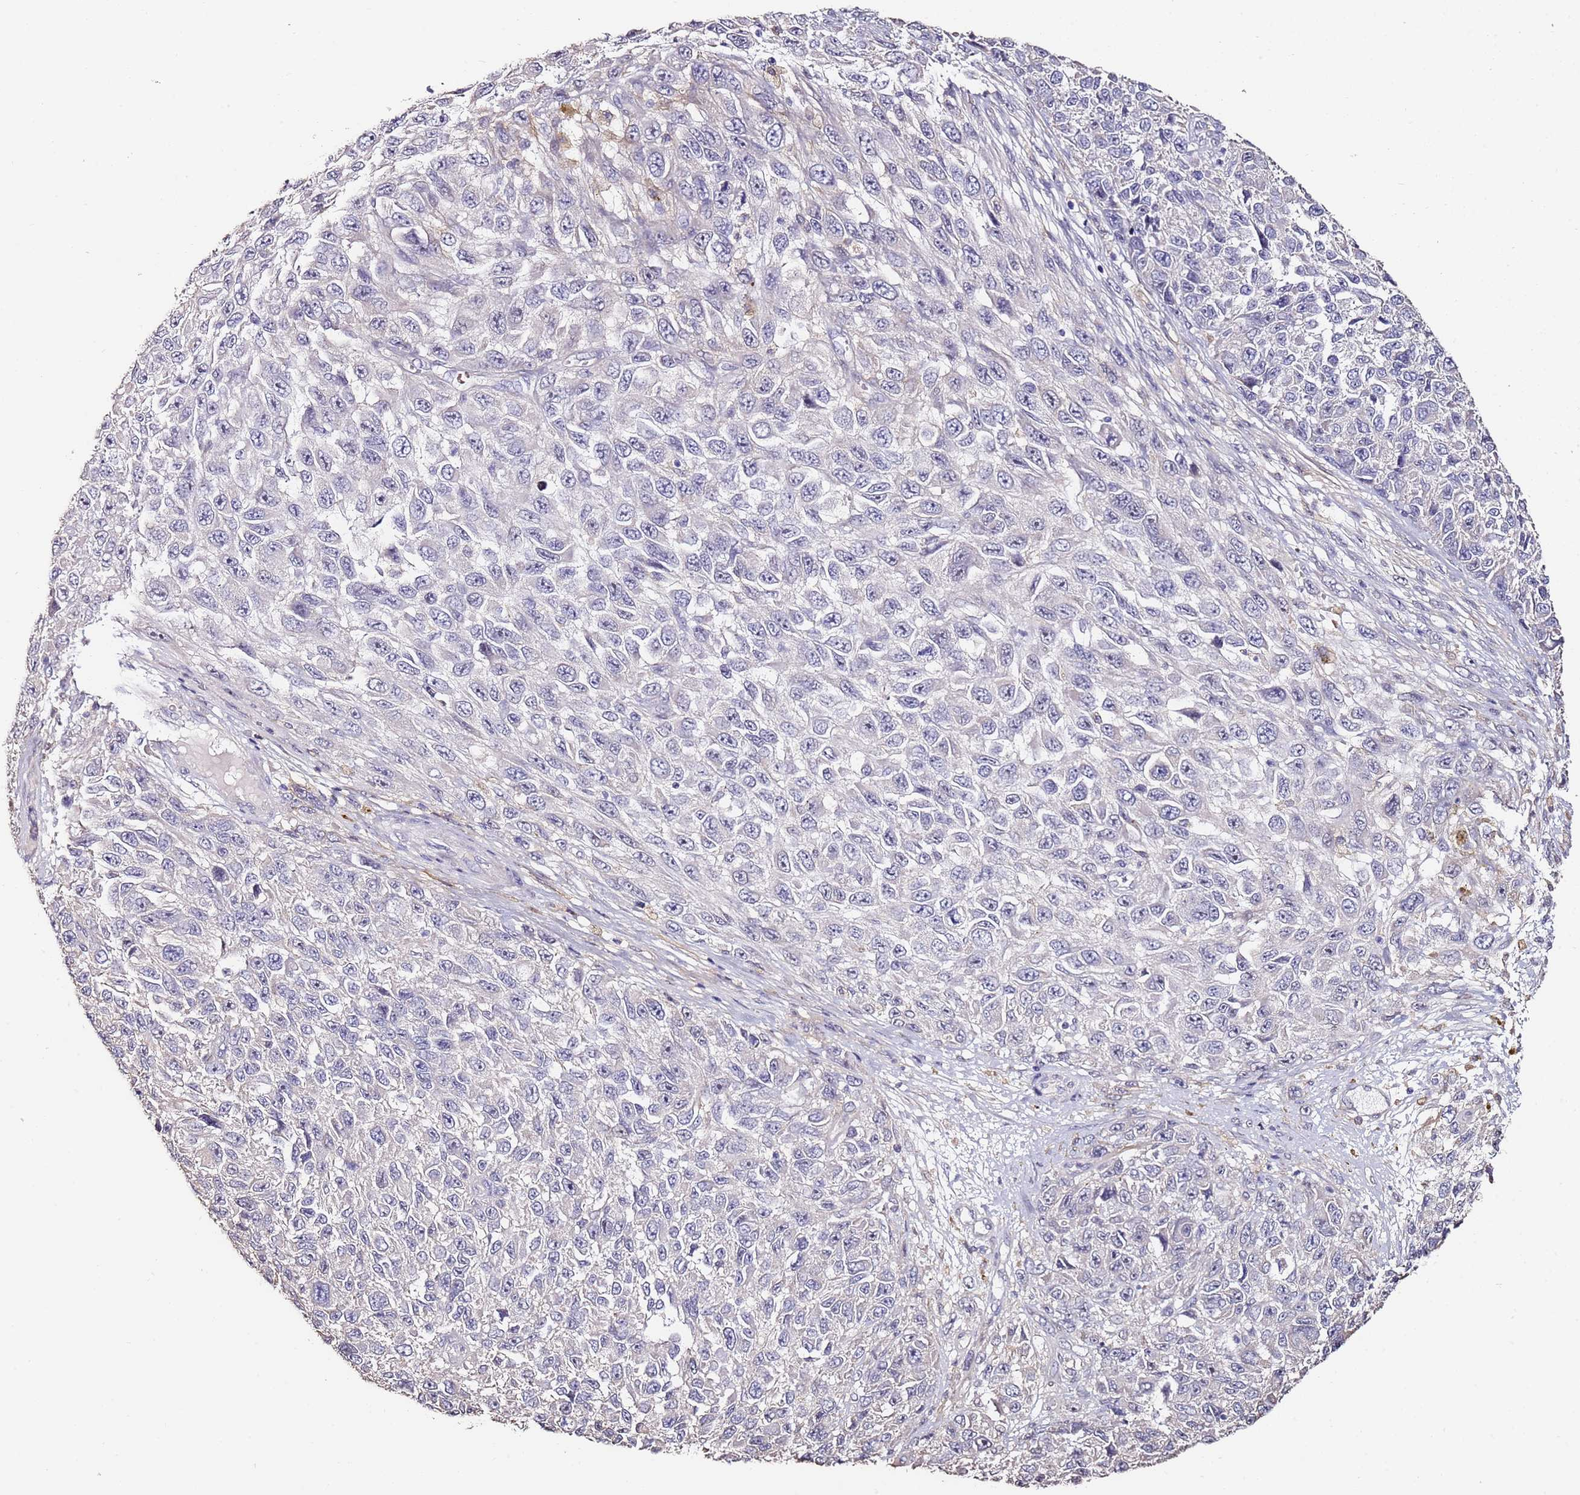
{"staining": {"intensity": "negative", "quantity": "none", "location": "none"}, "tissue": "melanoma", "cell_type": "Tumor cells", "image_type": "cancer", "snomed": [{"axis": "morphology", "description": "Normal tissue, NOS"}, {"axis": "morphology", "description": "Malignant melanoma, NOS"}, {"axis": "topography", "description": "Skin"}], "caption": "Tumor cells show no significant protein staining in malignant melanoma.", "gene": "C3orf80", "patient": {"sex": "female", "age": 96}}